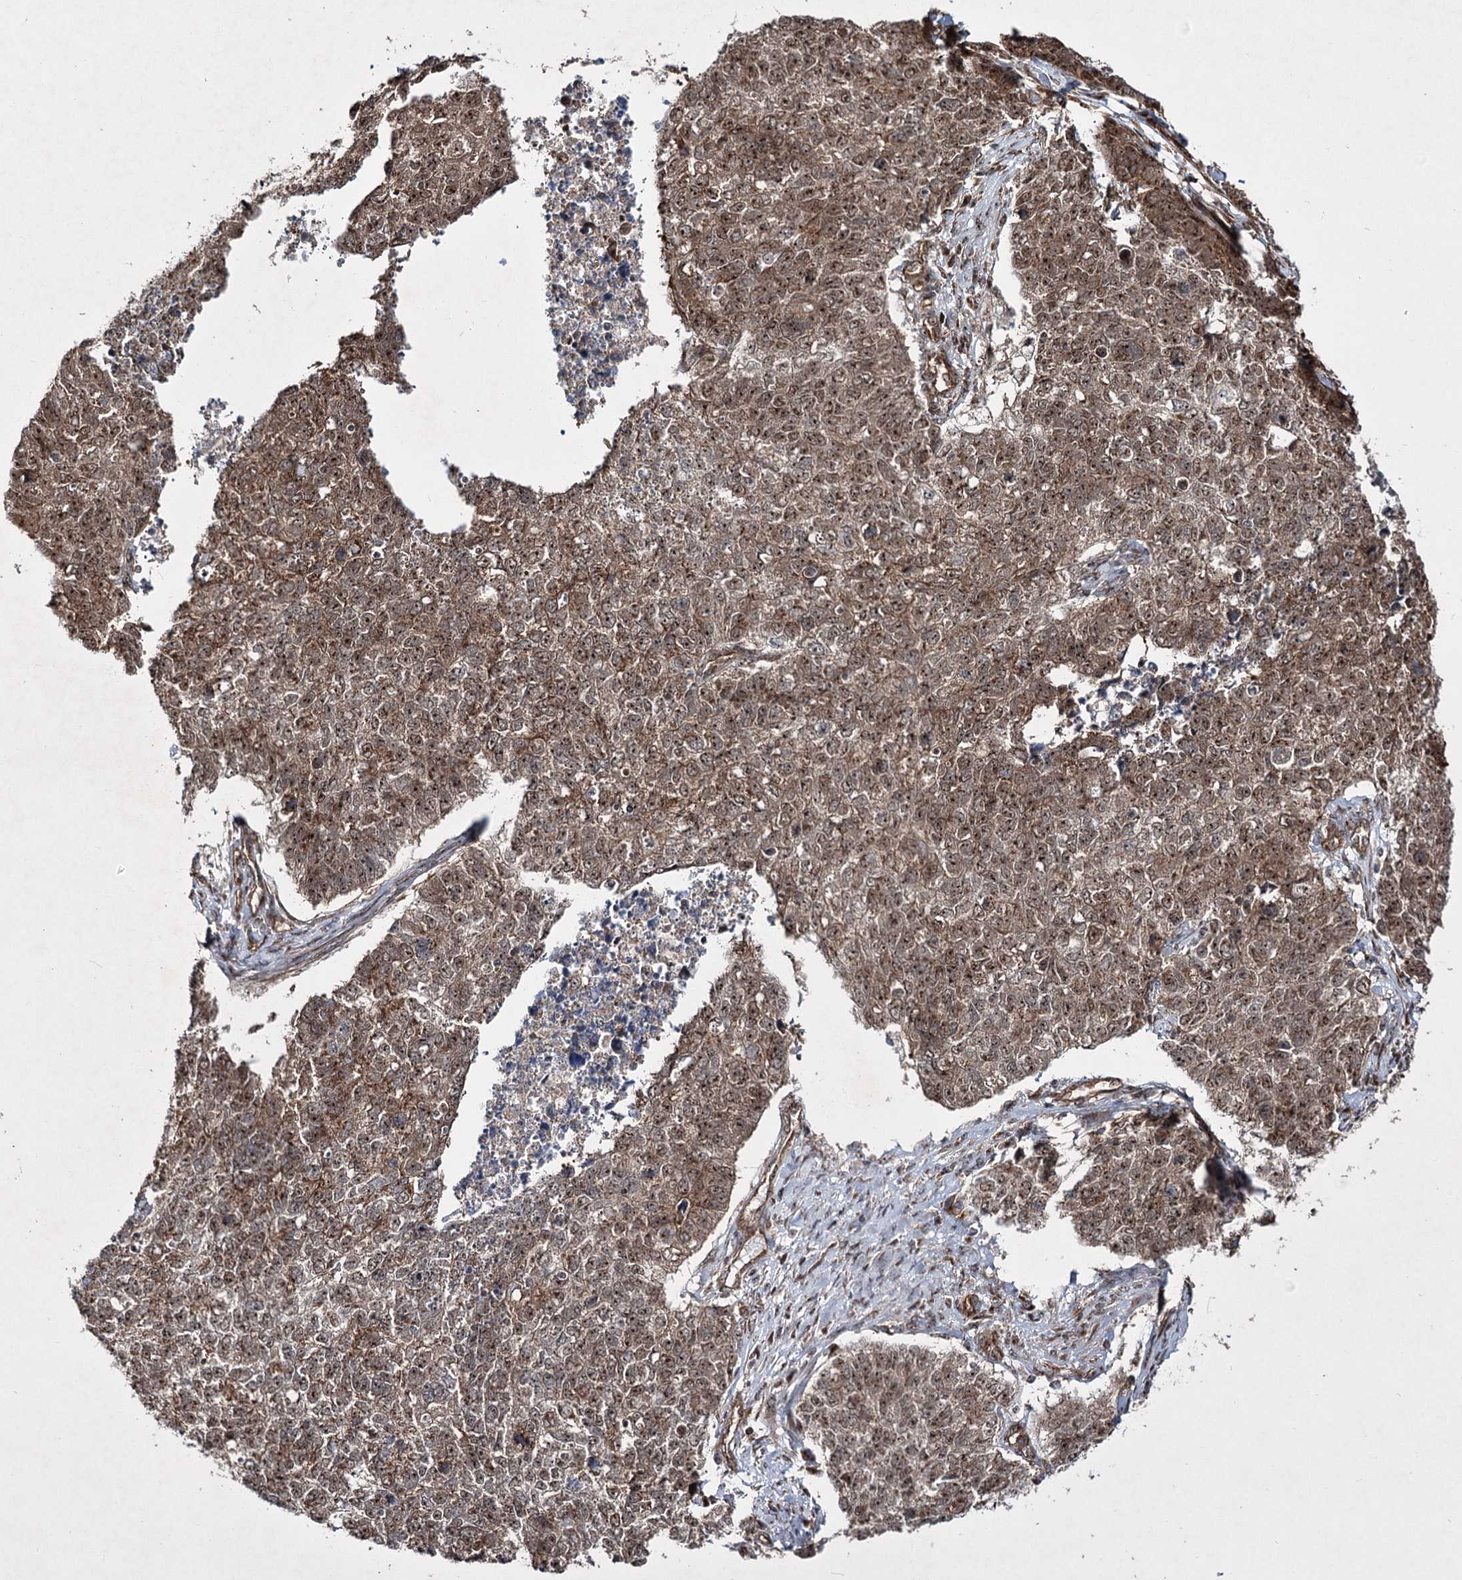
{"staining": {"intensity": "moderate", "quantity": ">75%", "location": "cytoplasmic/membranous,nuclear"}, "tissue": "cervical cancer", "cell_type": "Tumor cells", "image_type": "cancer", "snomed": [{"axis": "morphology", "description": "Squamous cell carcinoma, NOS"}, {"axis": "topography", "description": "Cervix"}], "caption": "An image showing moderate cytoplasmic/membranous and nuclear expression in approximately >75% of tumor cells in cervical cancer, as visualized by brown immunohistochemical staining.", "gene": "SERINC5", "patient": {"sex": "female", "age": 63}}